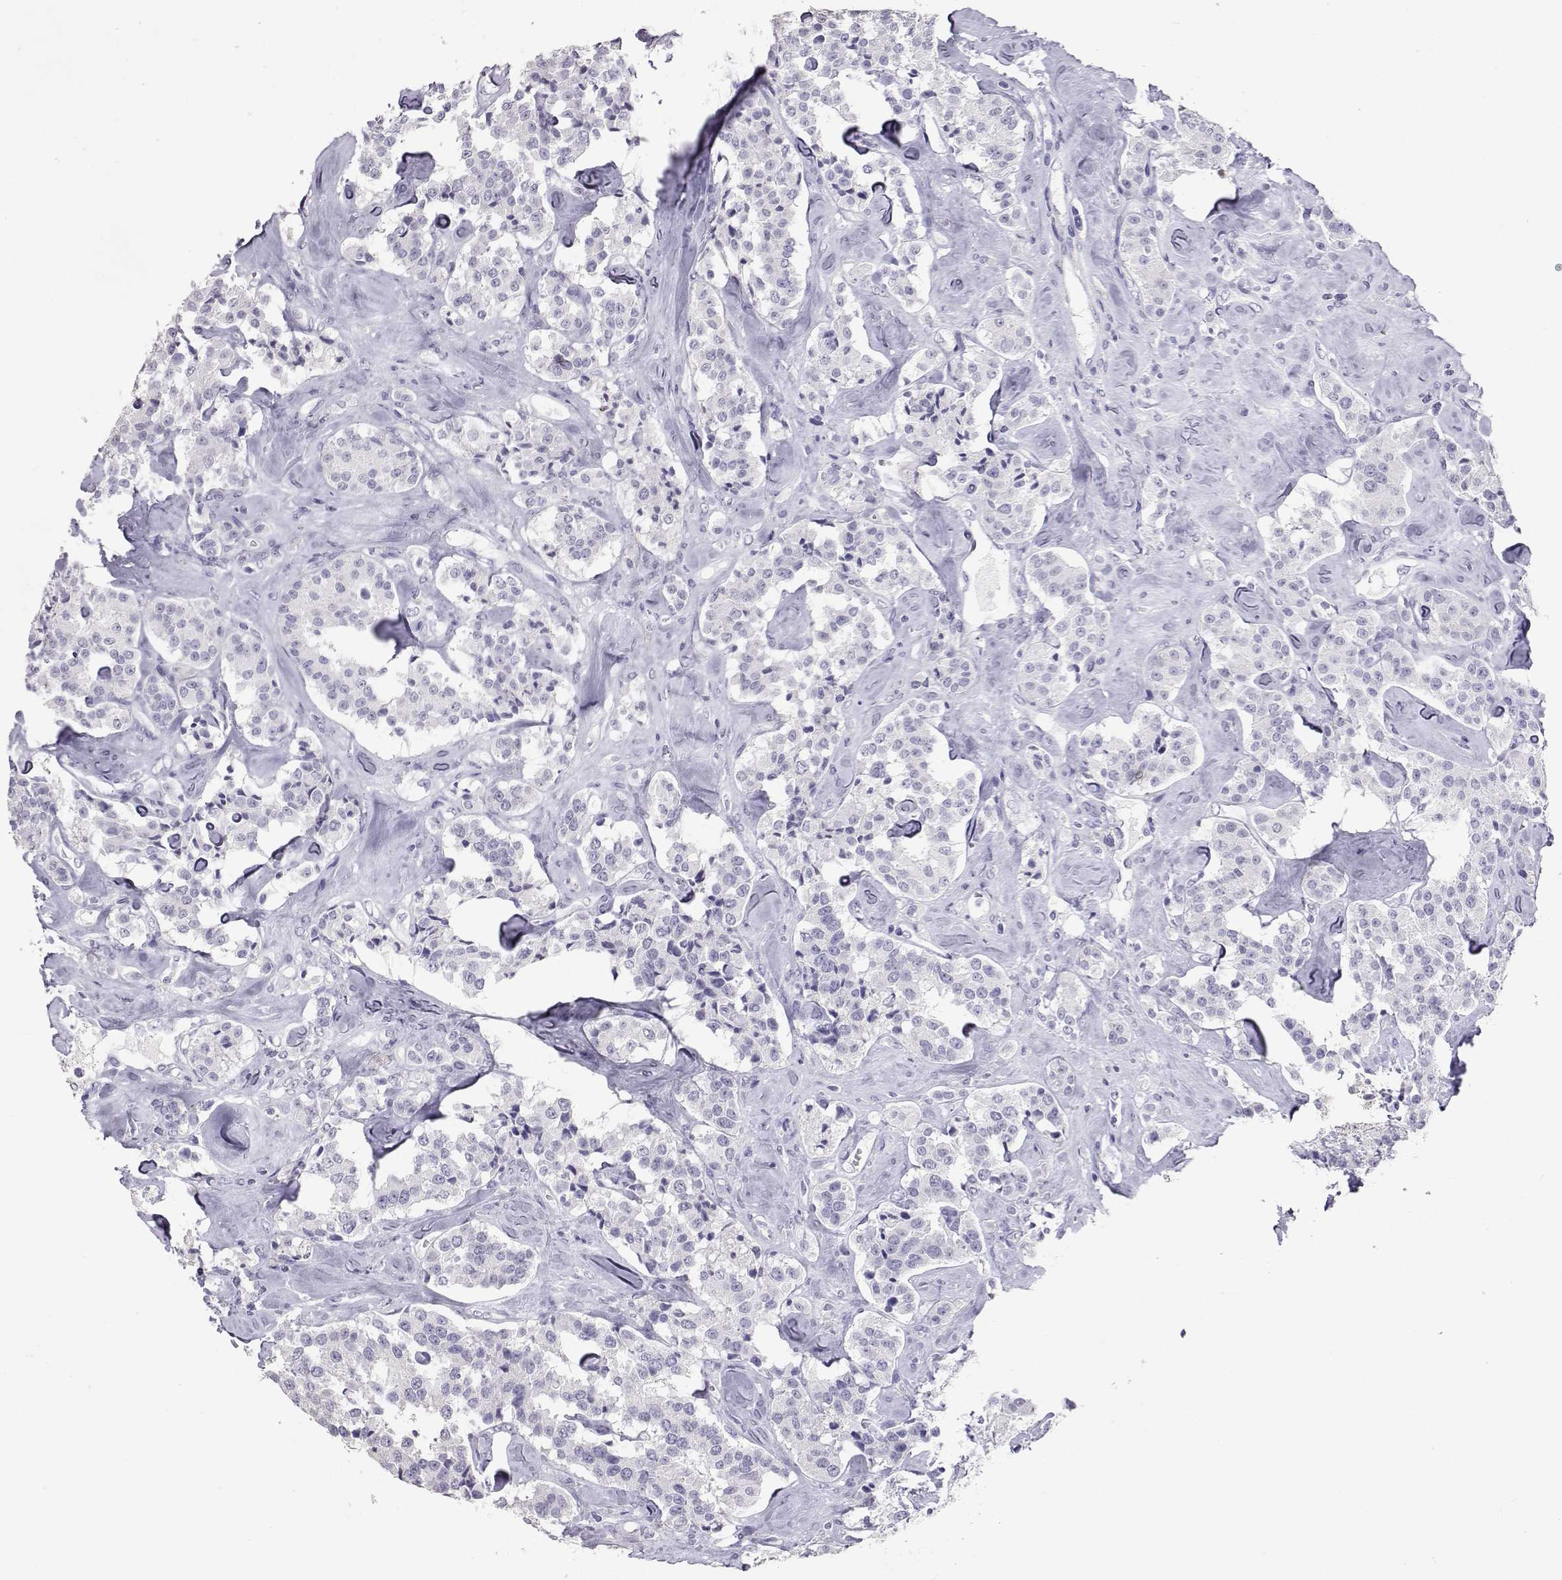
{"staining": {"intensity": "negative", "quantity": "none", "location": "none"}, "tissue": "carcinoid", "cell_type": "Tumor cells", "image_type": "cancer", "snomed": [{"axis": "morphology", "description": "Carcinoid, malignant, NOS"}, {"axis": "topography", "description": "Pancreas"}], "caption": "Protein analysis of malignant carcinoid displays no significant expression in tumor cells. The staining is performed using DAB brown chromogen with nuclei counter-stained in using hematoxylin.", "gene": "PMCH", "patient": {"sex": "male", "age": 41}}